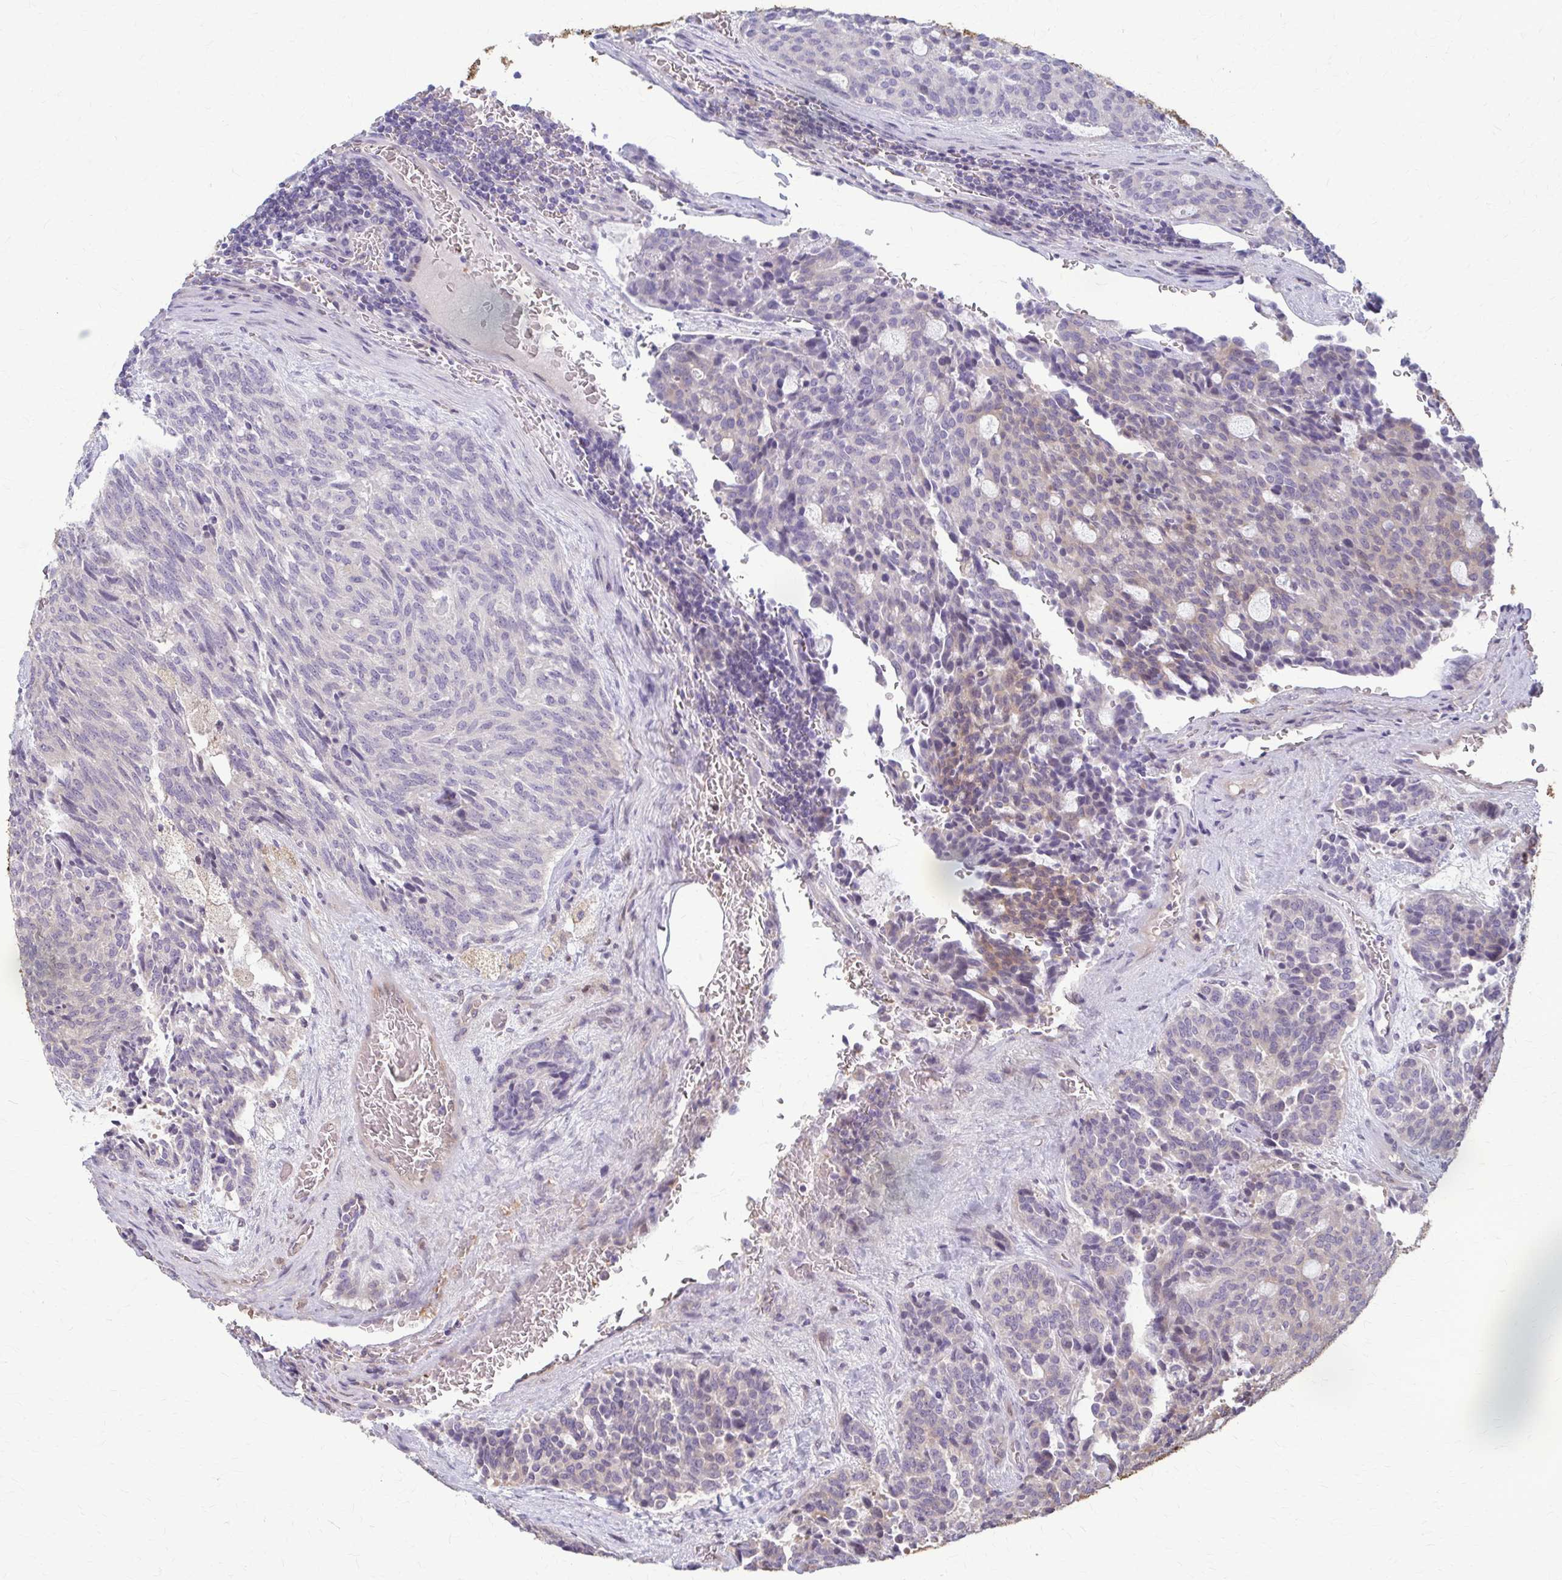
{"staining": {"intensity": "weak", "quantity": "<25%", "location": "cytoplasmic/membranous"}, "tissue": "carcinoid", "cell_type": "Tumor cells", "image_type": "cancer", "snomed": [{"axis": "morphology", "description": "Carcinoid, malignant, NOS"}, {"axis": "topography", "description": "Pancreas"}], "caption": "Immunohistochemistry (IHC) micrograph of neoplastic tissue: human carcinoid stained with DAB shows no significant protein staining in tumor cells.", "gene": "ZNF34", "patient": {"sex": "female", "age": 54}}